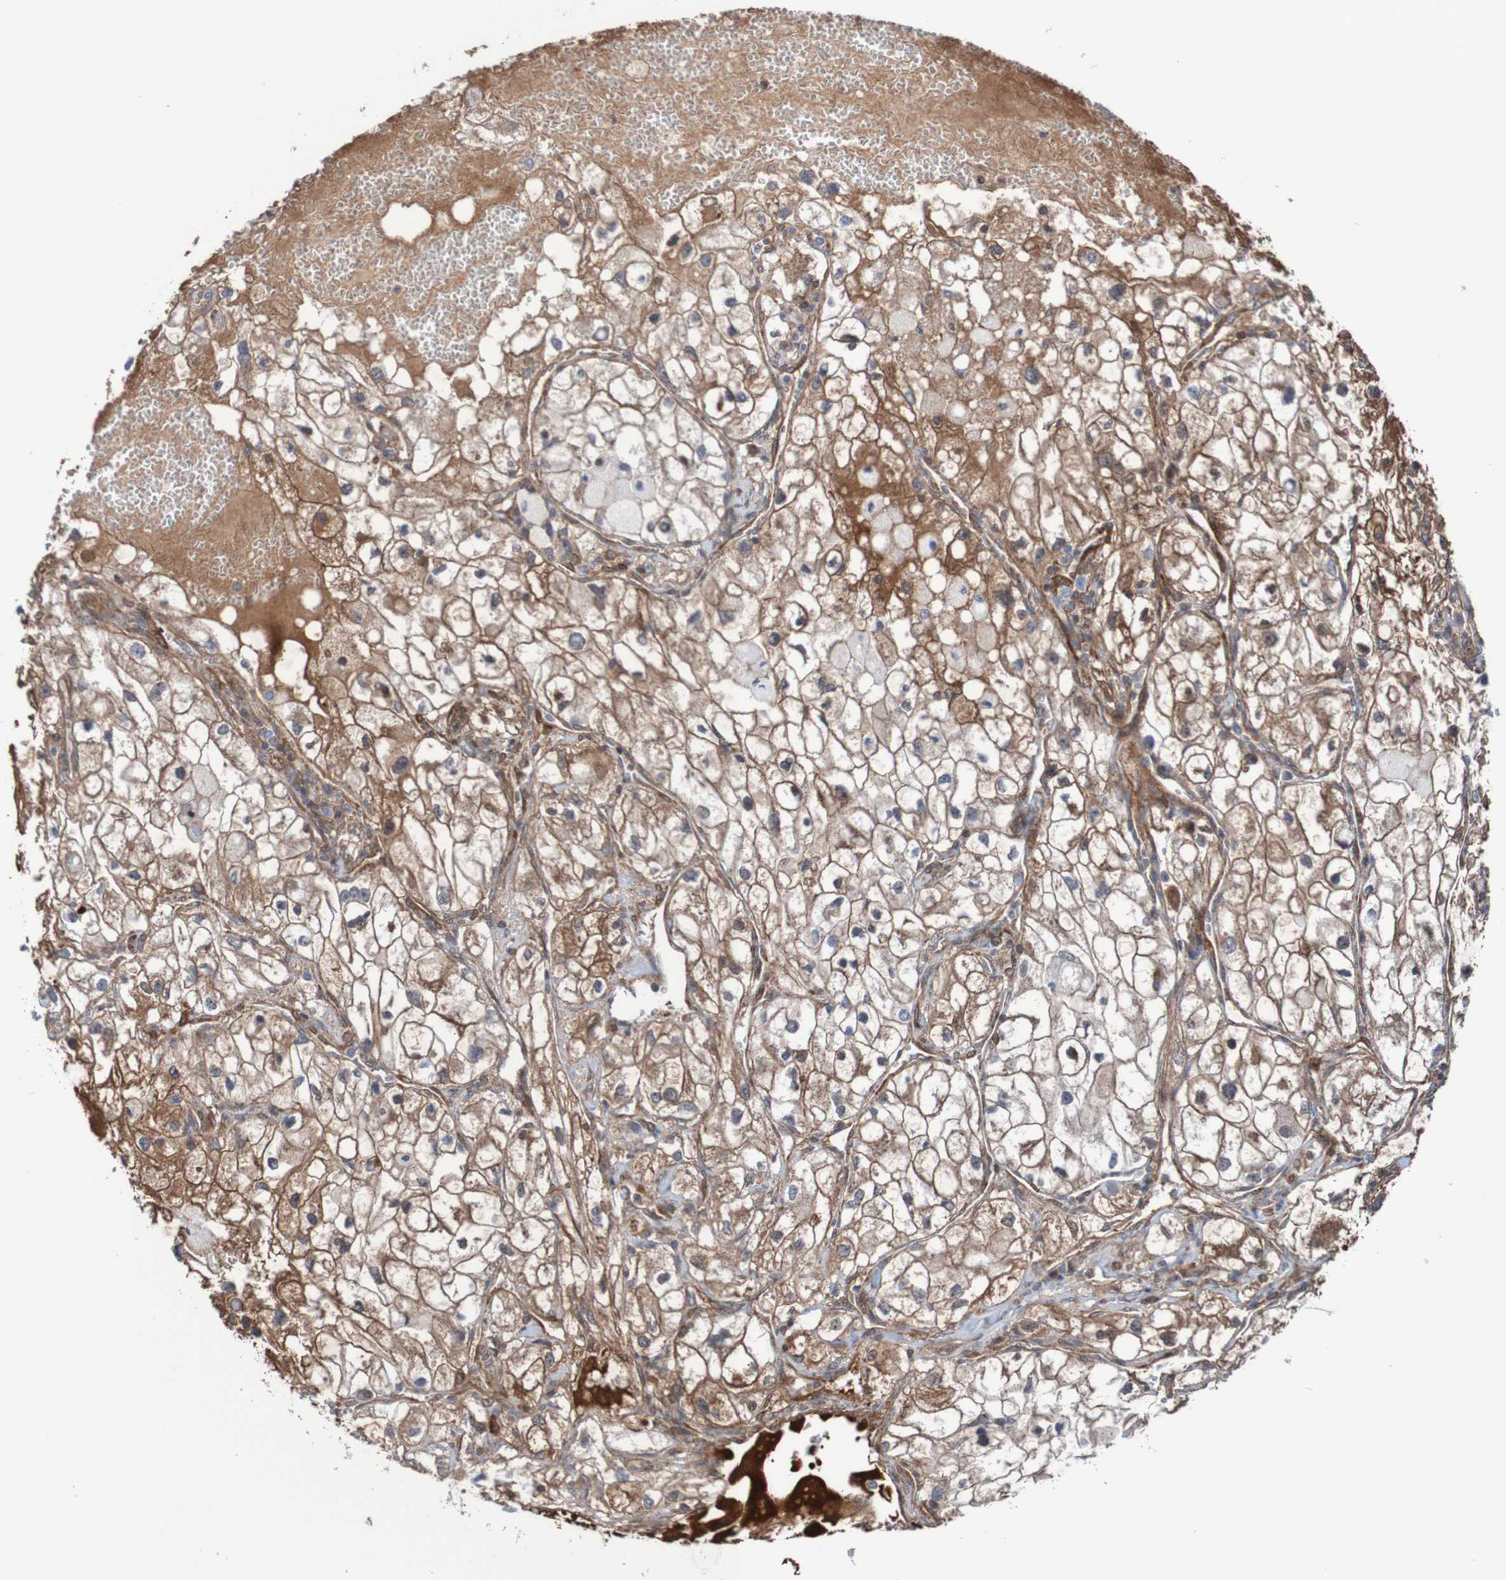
{"staining": {"intensity": "moderate", "quantity": ">75%", "location": "cytoplasmic/membranous"}, "tissue": "renal cancer", "cell_type": "Tumor cells", "image_type": "cancer", "snomed": [{"axis": "morphology", "description": "Adenocarcinoma, NOS"}, {"axis": "topography", "description": "Kidney"}], "caption": "Renal adenocarcinoma tissue demonstrates moderate cytoplasmic/membranous staining in about >75% of tumor cells (brown staining indicates protein expression, while blue staining denotes nuclei).", "gene": "RIGI", "patient": {"sex": "female", "age": 70}}